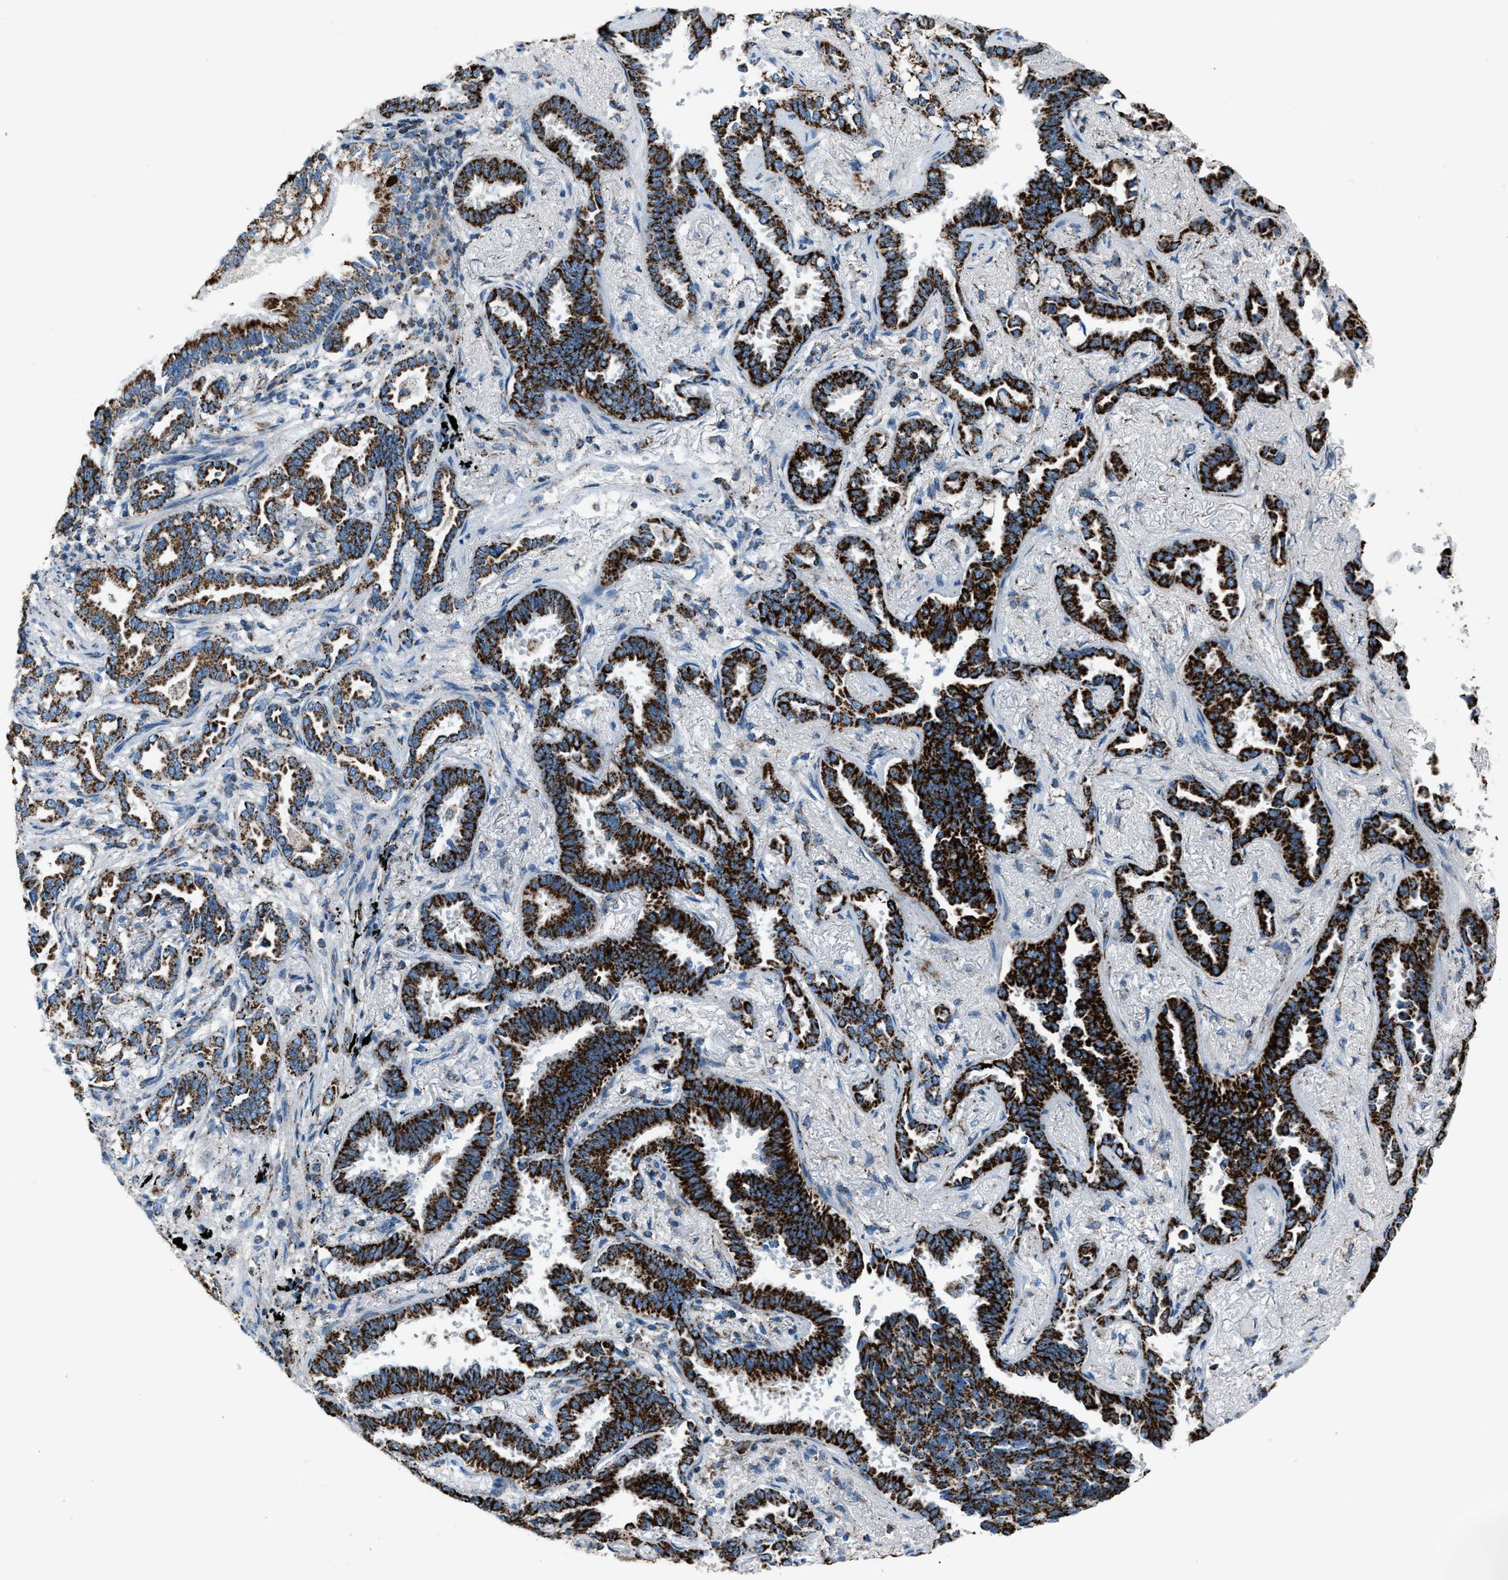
{"staining": {"intensity": "strong", "quantity": ">75%", "location": "cytoplasmic/membranous"}, "tissue": "lung cancer", "cell_type": "Tumor cells", "image_type": "cancer", "snomed": [{"axis": "morphology", "description": "Adenocarcinoma, NOS"}, {"axis": "topography", "description": "Lung"}], "caption": "Immunohistochemical staining of human lung cancer (adenocarcinoma) demonstrates strong cytoplasmic/membranous protein staining in about >75% of tumor cells.", "gene": "MDH2", "patient": {"sex": "male", "age": 59}}